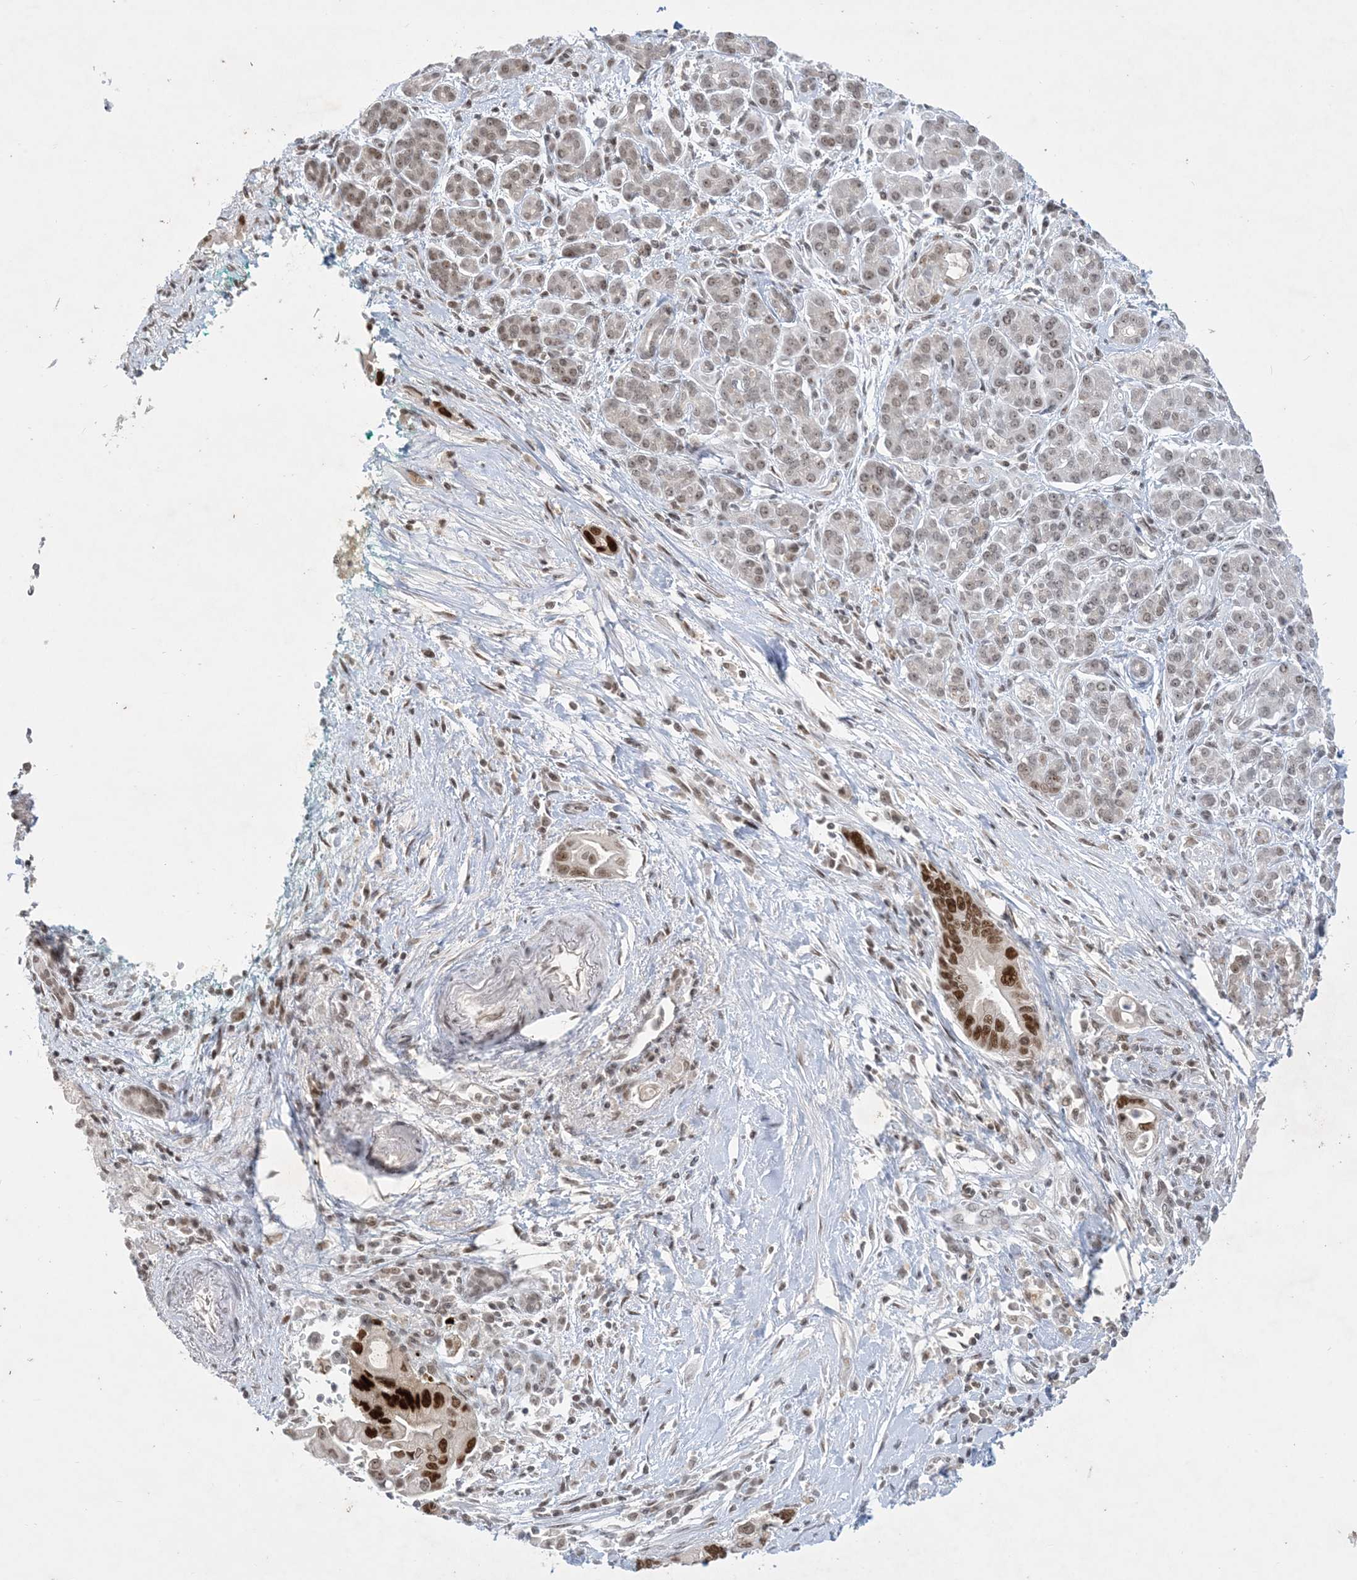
{"staining": {"intensity": "strong", "quantity": ">75%", "location": "nuclear"}, "tissue": "pancreatic cancer", "cell_type": "Tumor cells", "image_type": "cancer", "snomed": [{"axis": "morphology", "description": "Adenocarcinoma, NOS"}, {"axis": "topography", "description": "Pancreas"}], "caption": "Human adenocarcinoma (pancreatic) stained with a protein marker demonstrates strong staining in tumor cells.", "gene": "ZNF674", "patient": {"sex": "male", "age": 78}}